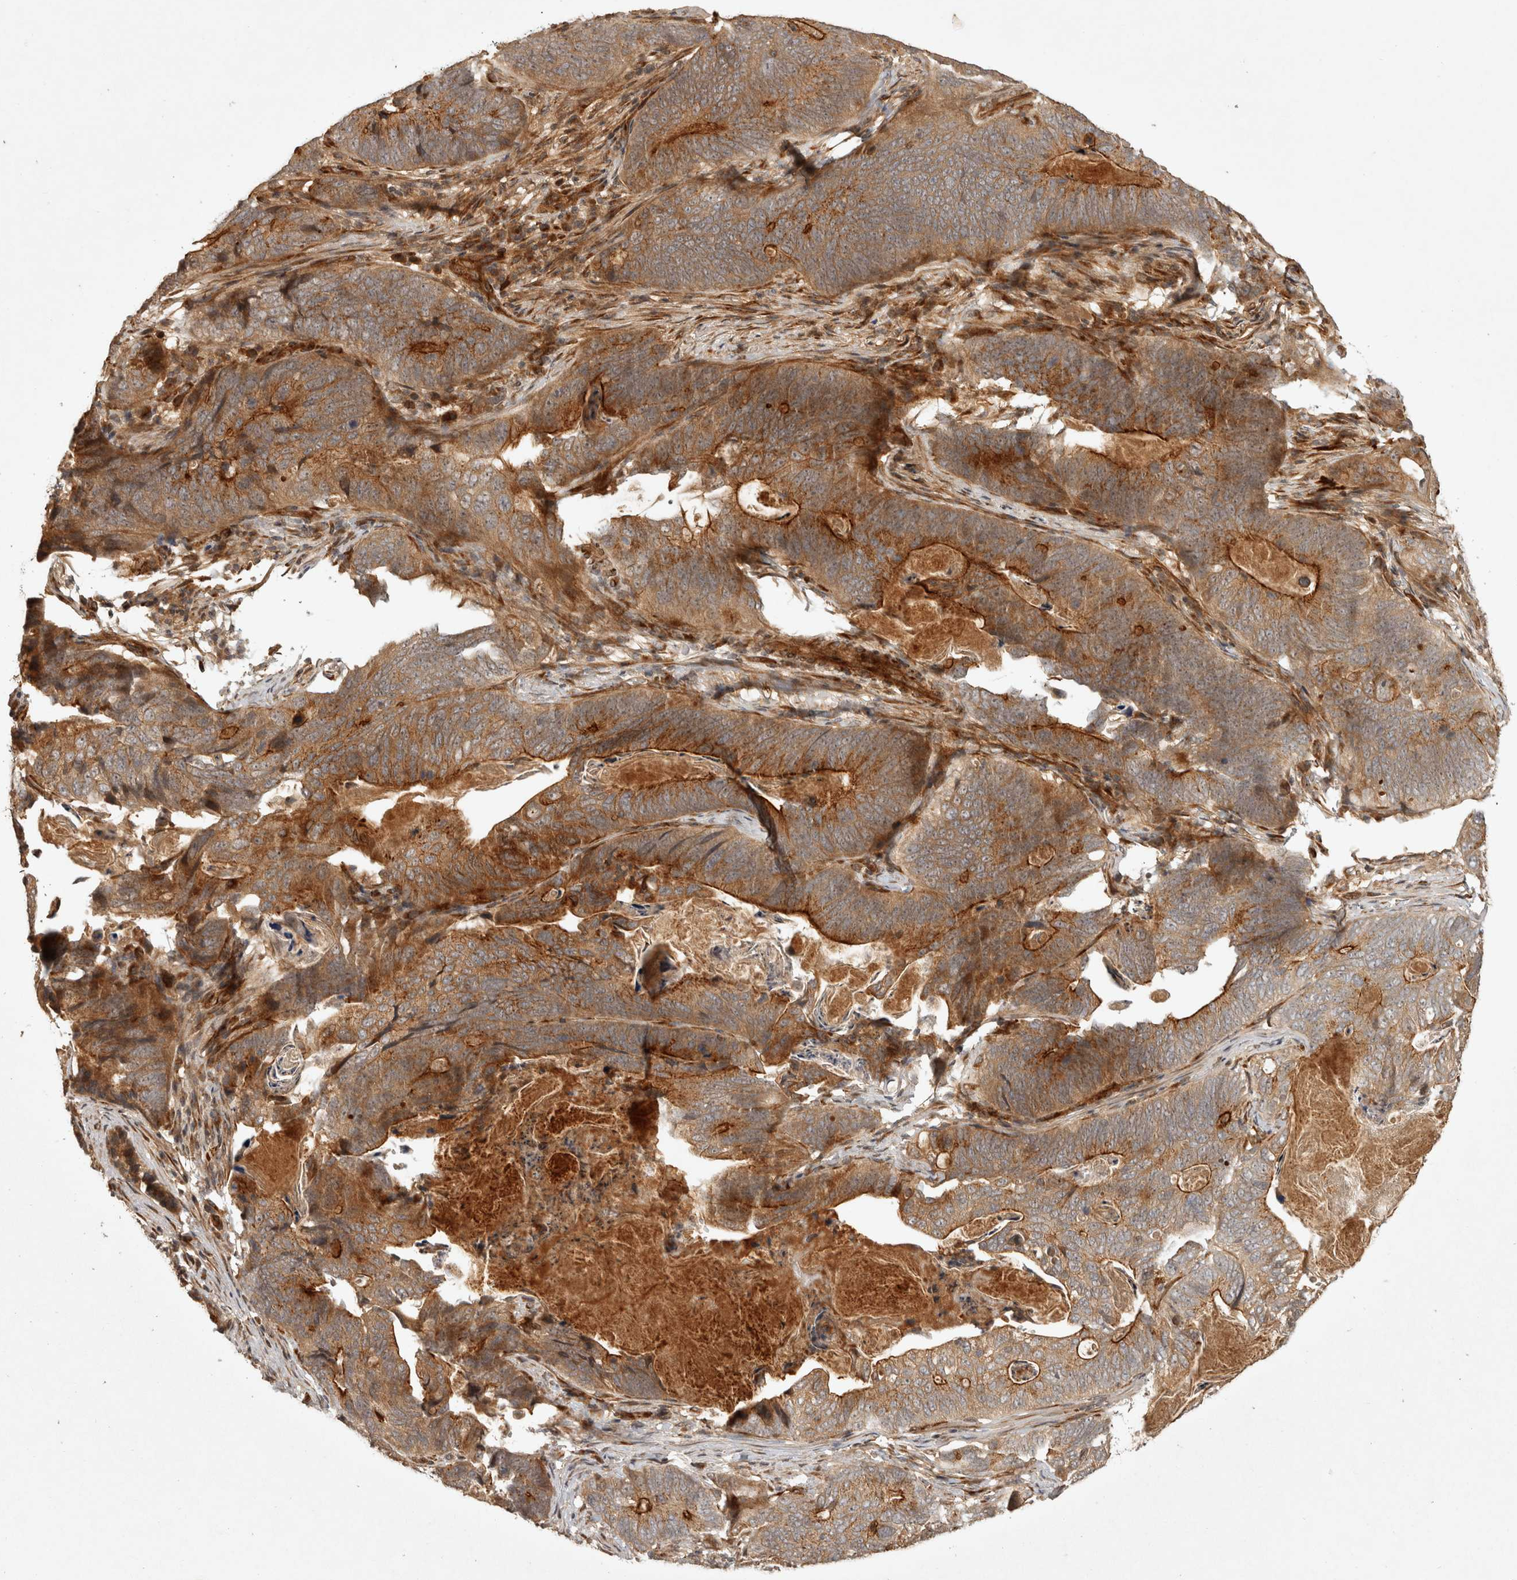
{"staining": {"intensity": "strong", "quantity": "25%-75%", "location": "cytoplasmic/membranous"}, "tissue": "stomach cancer", "cell_type": "Tumor cells", "image_type": "cancer", "snomed": [{"axis": "morphology", "description": "Normal tissue, NOS"}, {"axis": "morphology", "description": "Adenocarcinoma, NOS"}, {"axis": "topography", "description": "Stomach"}], "caption": "Approximately 25%-75% of tumor cells in stomach adenocarcinoma display strong cytoplasmic/membranous protein staining as visualized by brown immunohistochemical staining.", "gene": "CAMSAP2", "patient": {"sex": "female", "age": 89}}